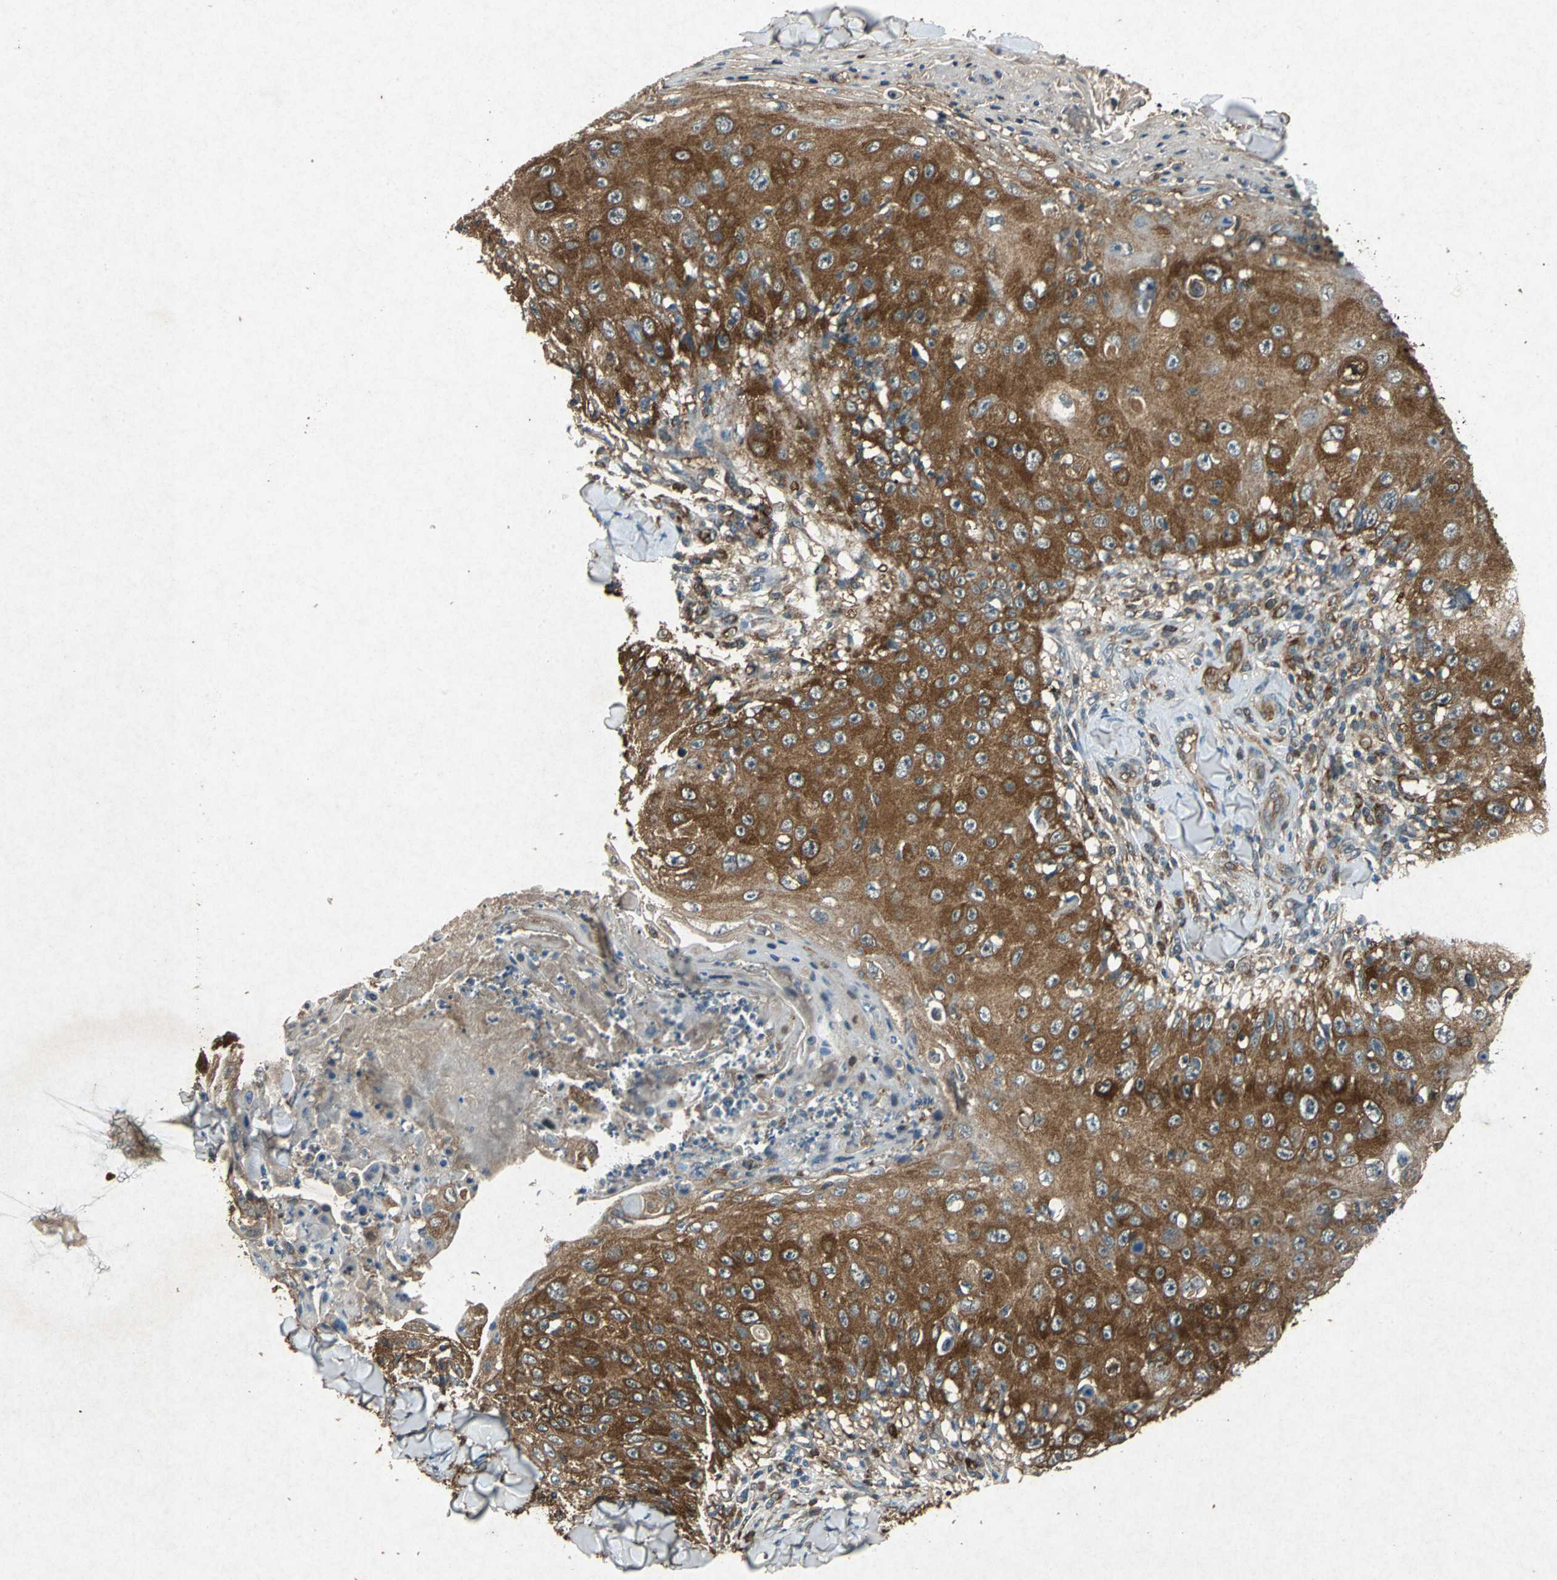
{"staining": {"intensity": "strong", "quantity": ">75%", "location": "cytoplasmic/membranous"}, "tissue": "skin cancer", "cell_type": "Tumor cells", "image_type": "cancer", "snomed": [{"axis": "morphology", "description": "Squamous cell carcinoma, NOS"}, {"axis": "topography", "description": "Skin"}], "caption": "Immunohistochemistry (IHC) of skin cancer demonstrates high levels of strong cytoplasmic/membranous expression in approximately >75% of tumor cells.", "gene": "HSP90AB1", "patient": {"sex": "male", "age": 86}}